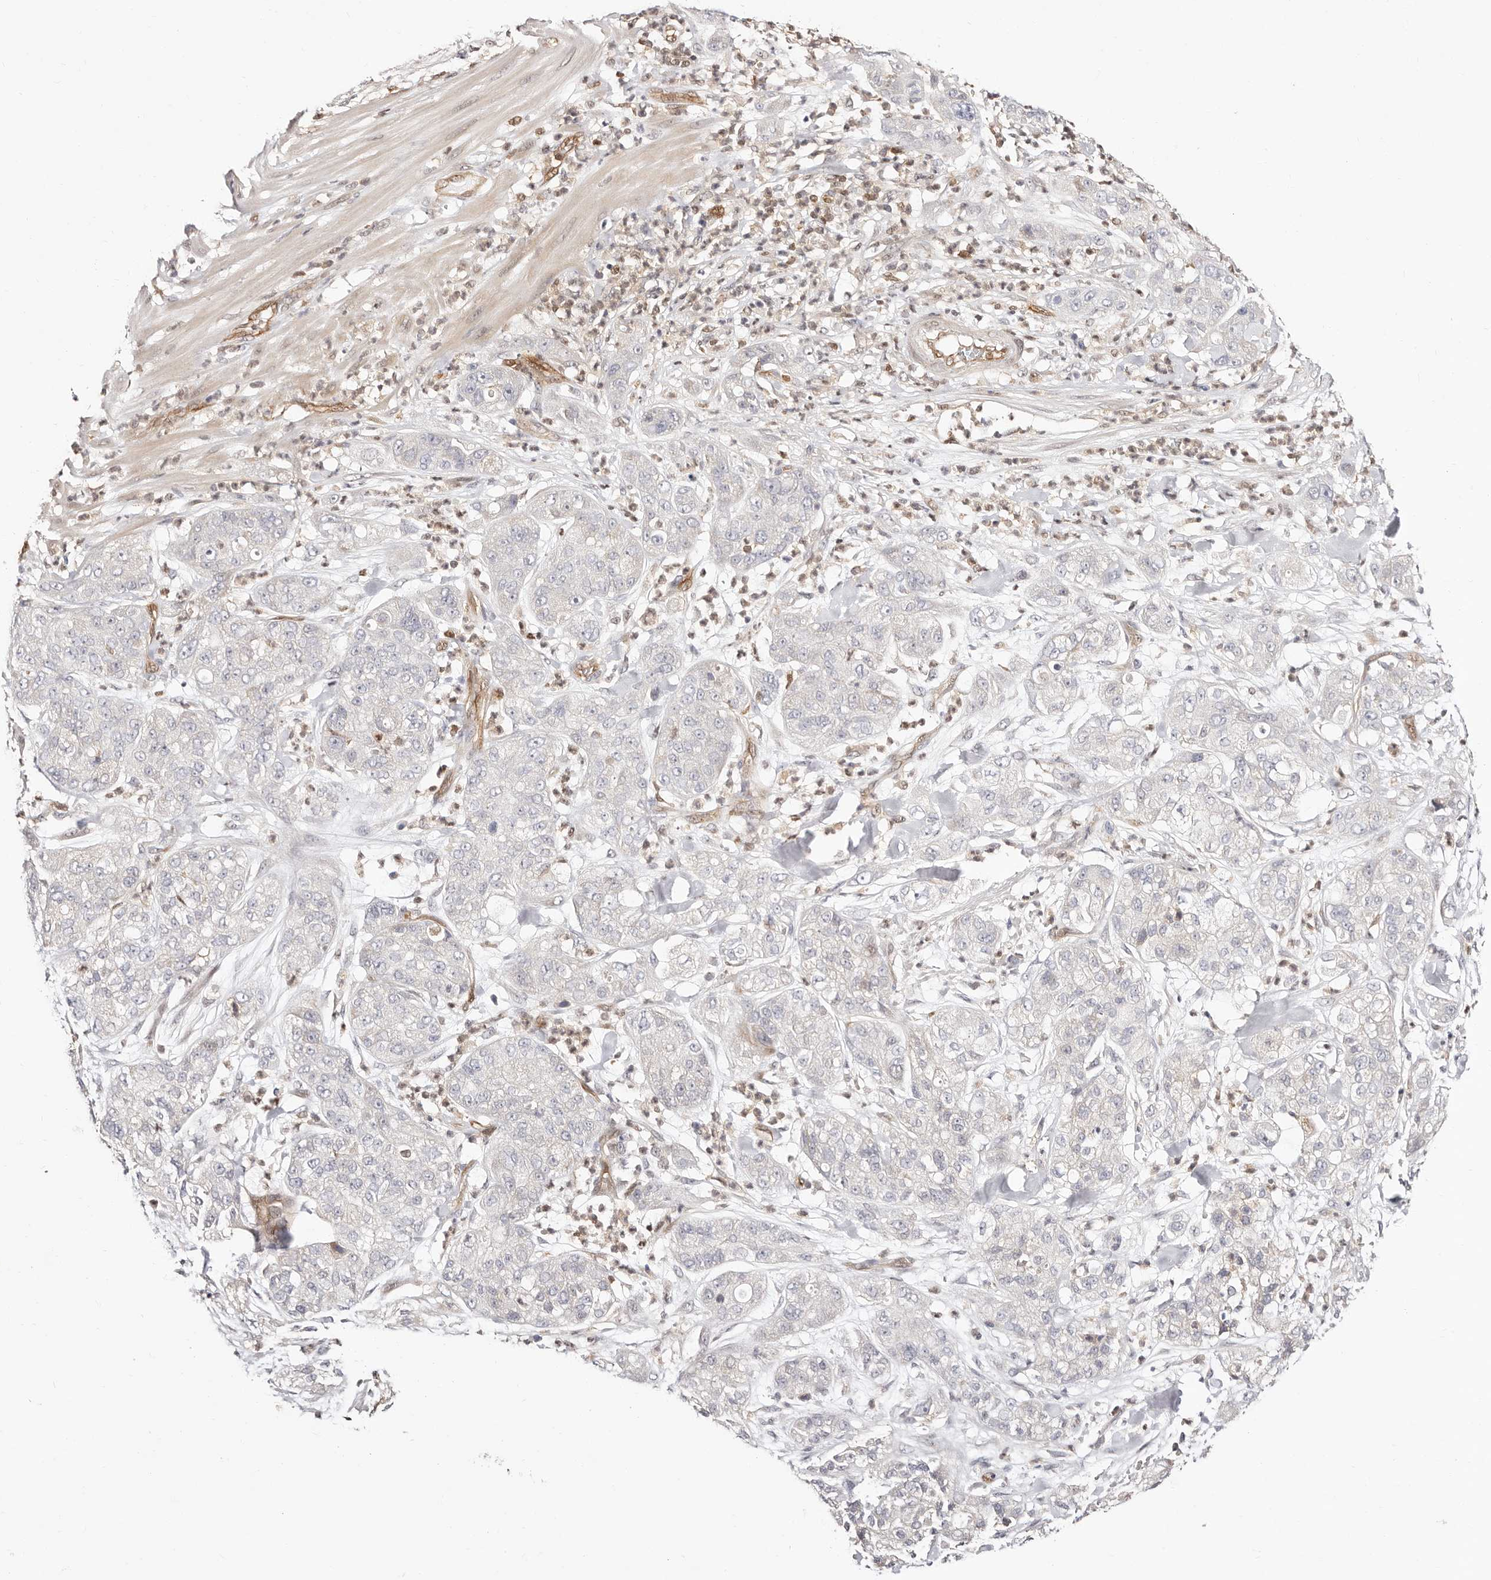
{"staining": {"intensity": "negative", "quantity": "none", "location": "none"}, "tissue": "pancreatic cancer", "cell_type": "Tumor cells", "image_type": "cancer", "snomed": [{"axis": "morphology", "description": "Adenocarcinoma, NOS"}, {"axis": "topography", "description": "Pancreas"}], "caption": "An IHC histopathology image of pancreatic adenocarcinoma is shown. There is no staining in tumor cells of pancreatic adenocarcinoma.", "gene": "STAT5A", "patient": {"sex": "female", "age": 78}}